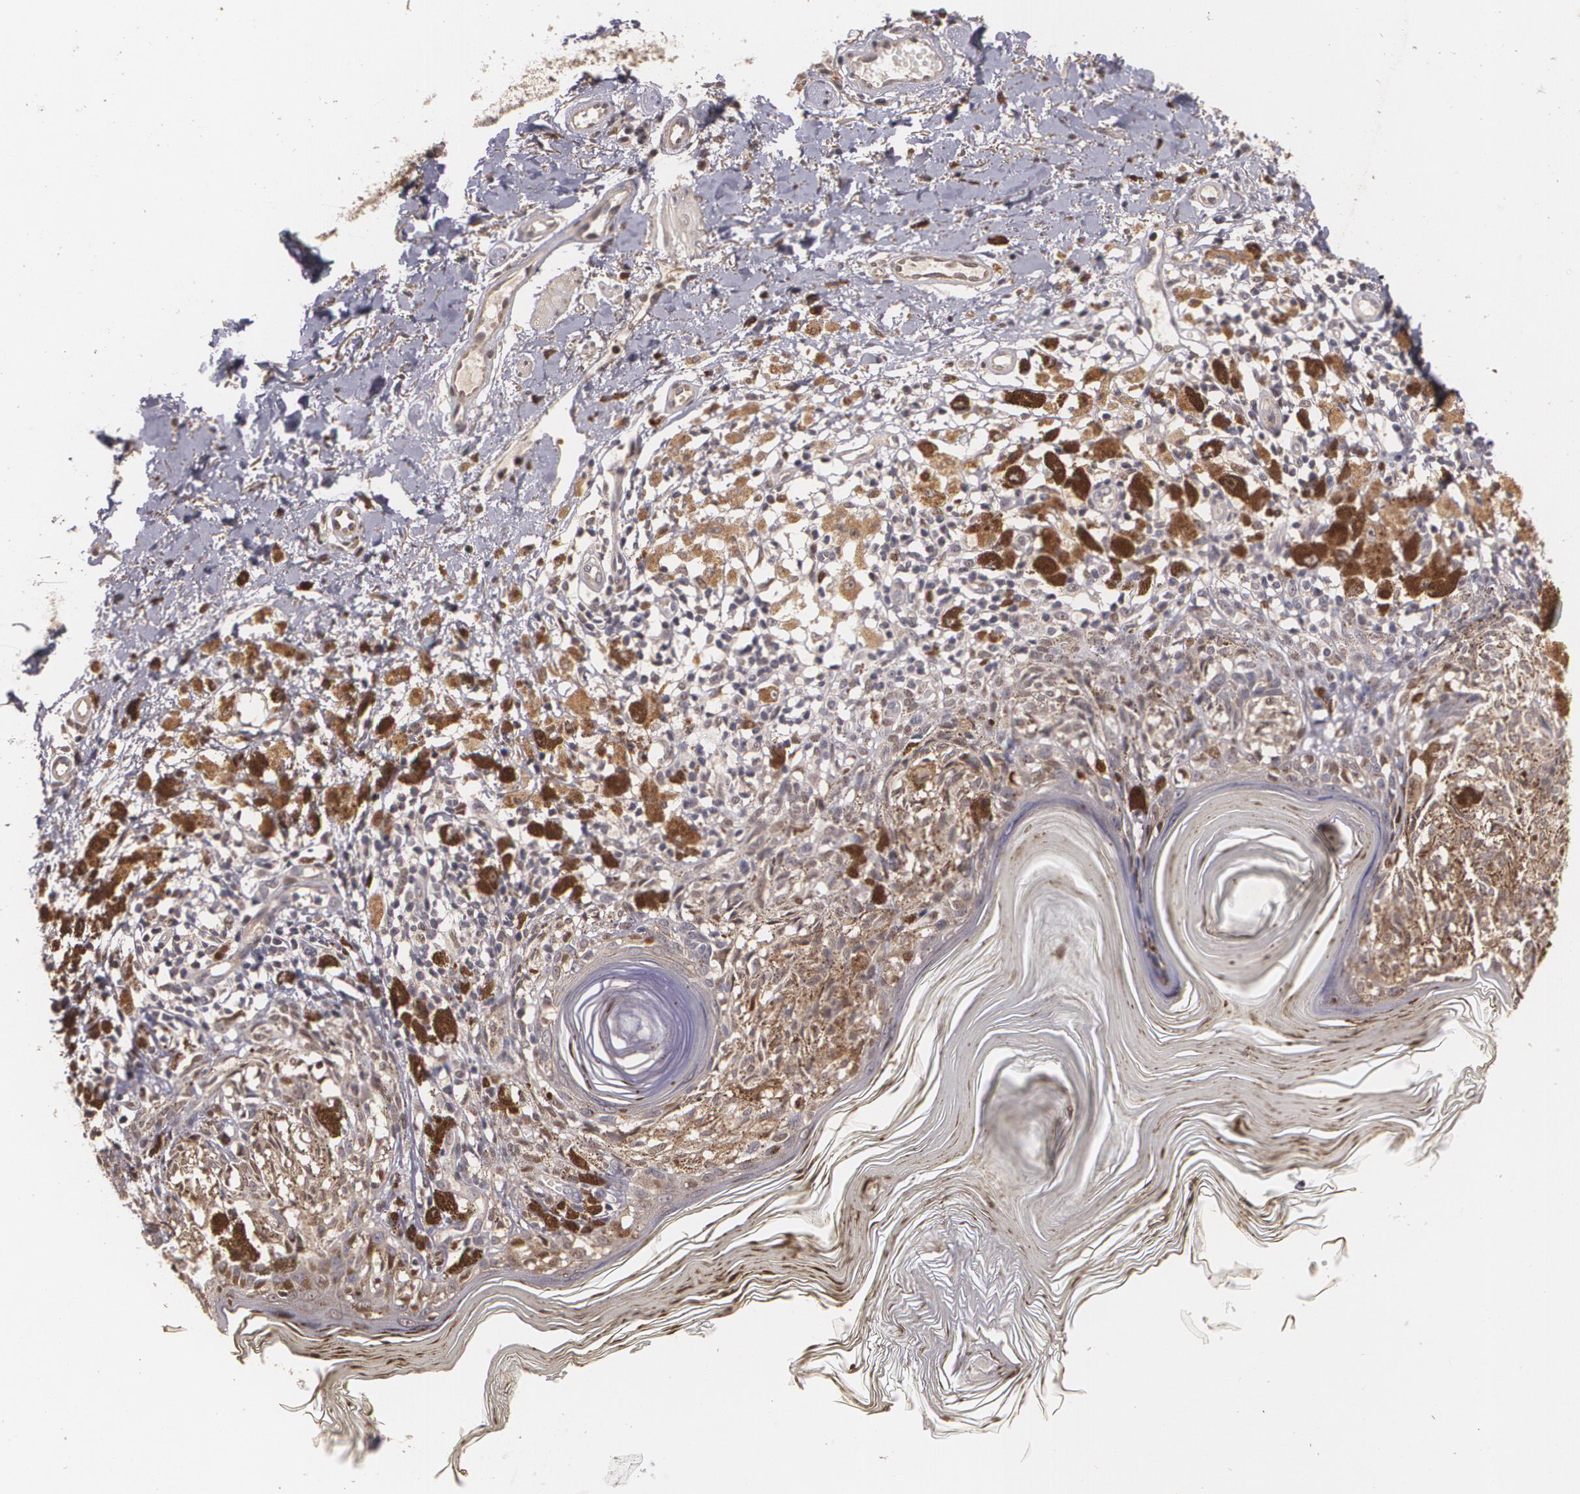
{"staining": {"intensity": "moderate", "quantity": "25%-75%", "location": "nuclear"}, "tissue": "melanoma", "cell_type": "Tumor cells", "image_type": "cancer", "snomed": [{"axis": "morphology", "description": "Malignant melanoma, NOS"}, {"axis": "topography", "description": "Skin"}], "caption": "Immunohistochemistry (IHC) histopathology image of neoplastic tissue: human malignant melanoma stained using immunohistochemistry exhibits medium levels of moderate protein expression localized specifically in the nuclear of tumor cells, appearing as a nuclear brown color.", "gene": "BRCA1", "patient": {"sex": "male", "age": 88}}